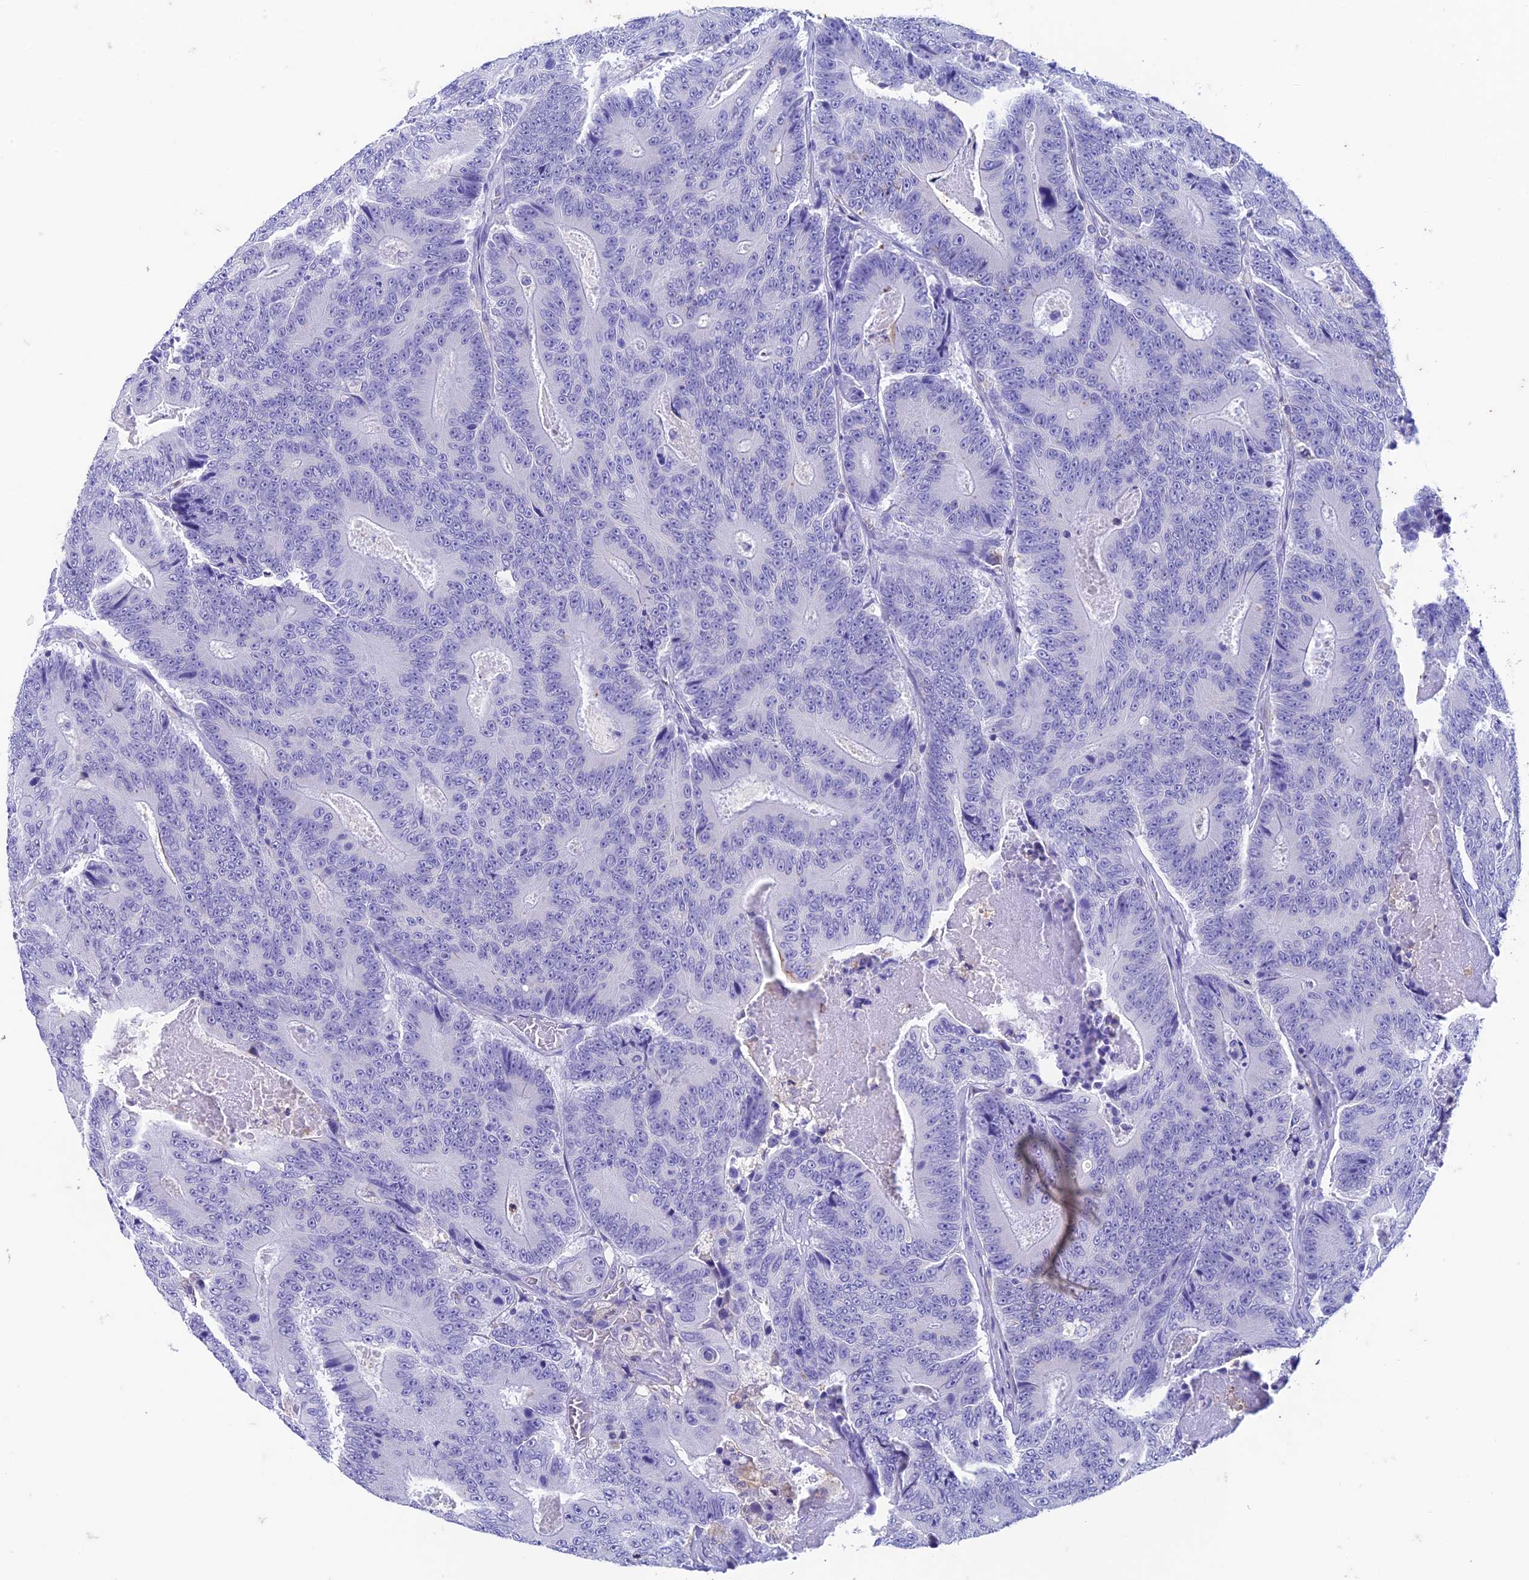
{"staining": {"intensity": "negative", "quantity": "none", "location": "none"}, "tissue": "colorectal cancer", "cell_type": "Tumor cells", "image_type": "cancer", "snomed": [{"axis": "morphology", "description": "Adenocarcinoma, NOS"}, {"axis": "topography", "description": "Colon"}], "caption": "High magnification brightfield microscopy of colorectal cancer stained with DAB (brown) and counterstained with hematoxylin (blue): tumor cells show no significant expression.", "gene": "FGF7", "patient": {"sex": "male", "age": 83}}